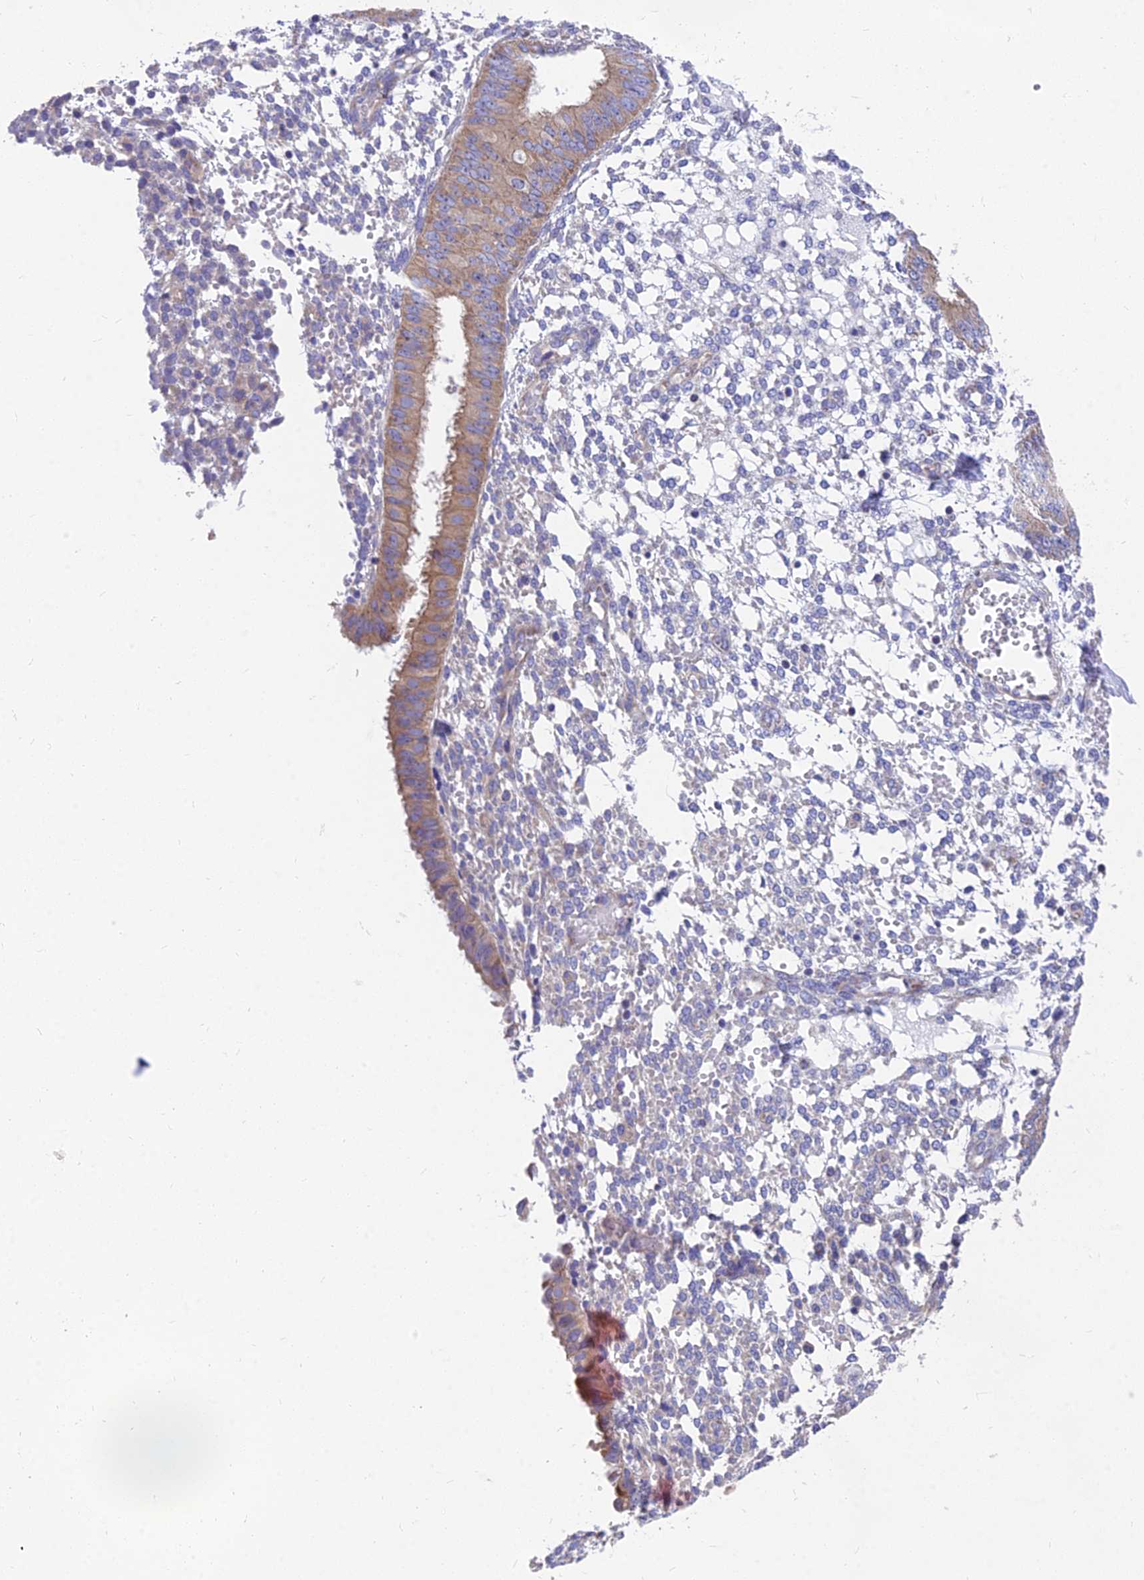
{"staining": {"intensity": "negative", "quantity": "none", "location": "none"}, "tissue": "endometrium", "cell_type": "Cells in endometrial stroma", "image_type": "normal", "snomed": [{"axis": "morphology", "description": "Normal tissue, NOS"}, {"axis": "topography", "description": "Endometrium"}], "caption": "Cells in endometrial stroma are negative for protein expression in normal human endometrium. Nuclei are stained in blue.", "gene": "MVB12A", "patient": {"sex": "female", "age": 49}}